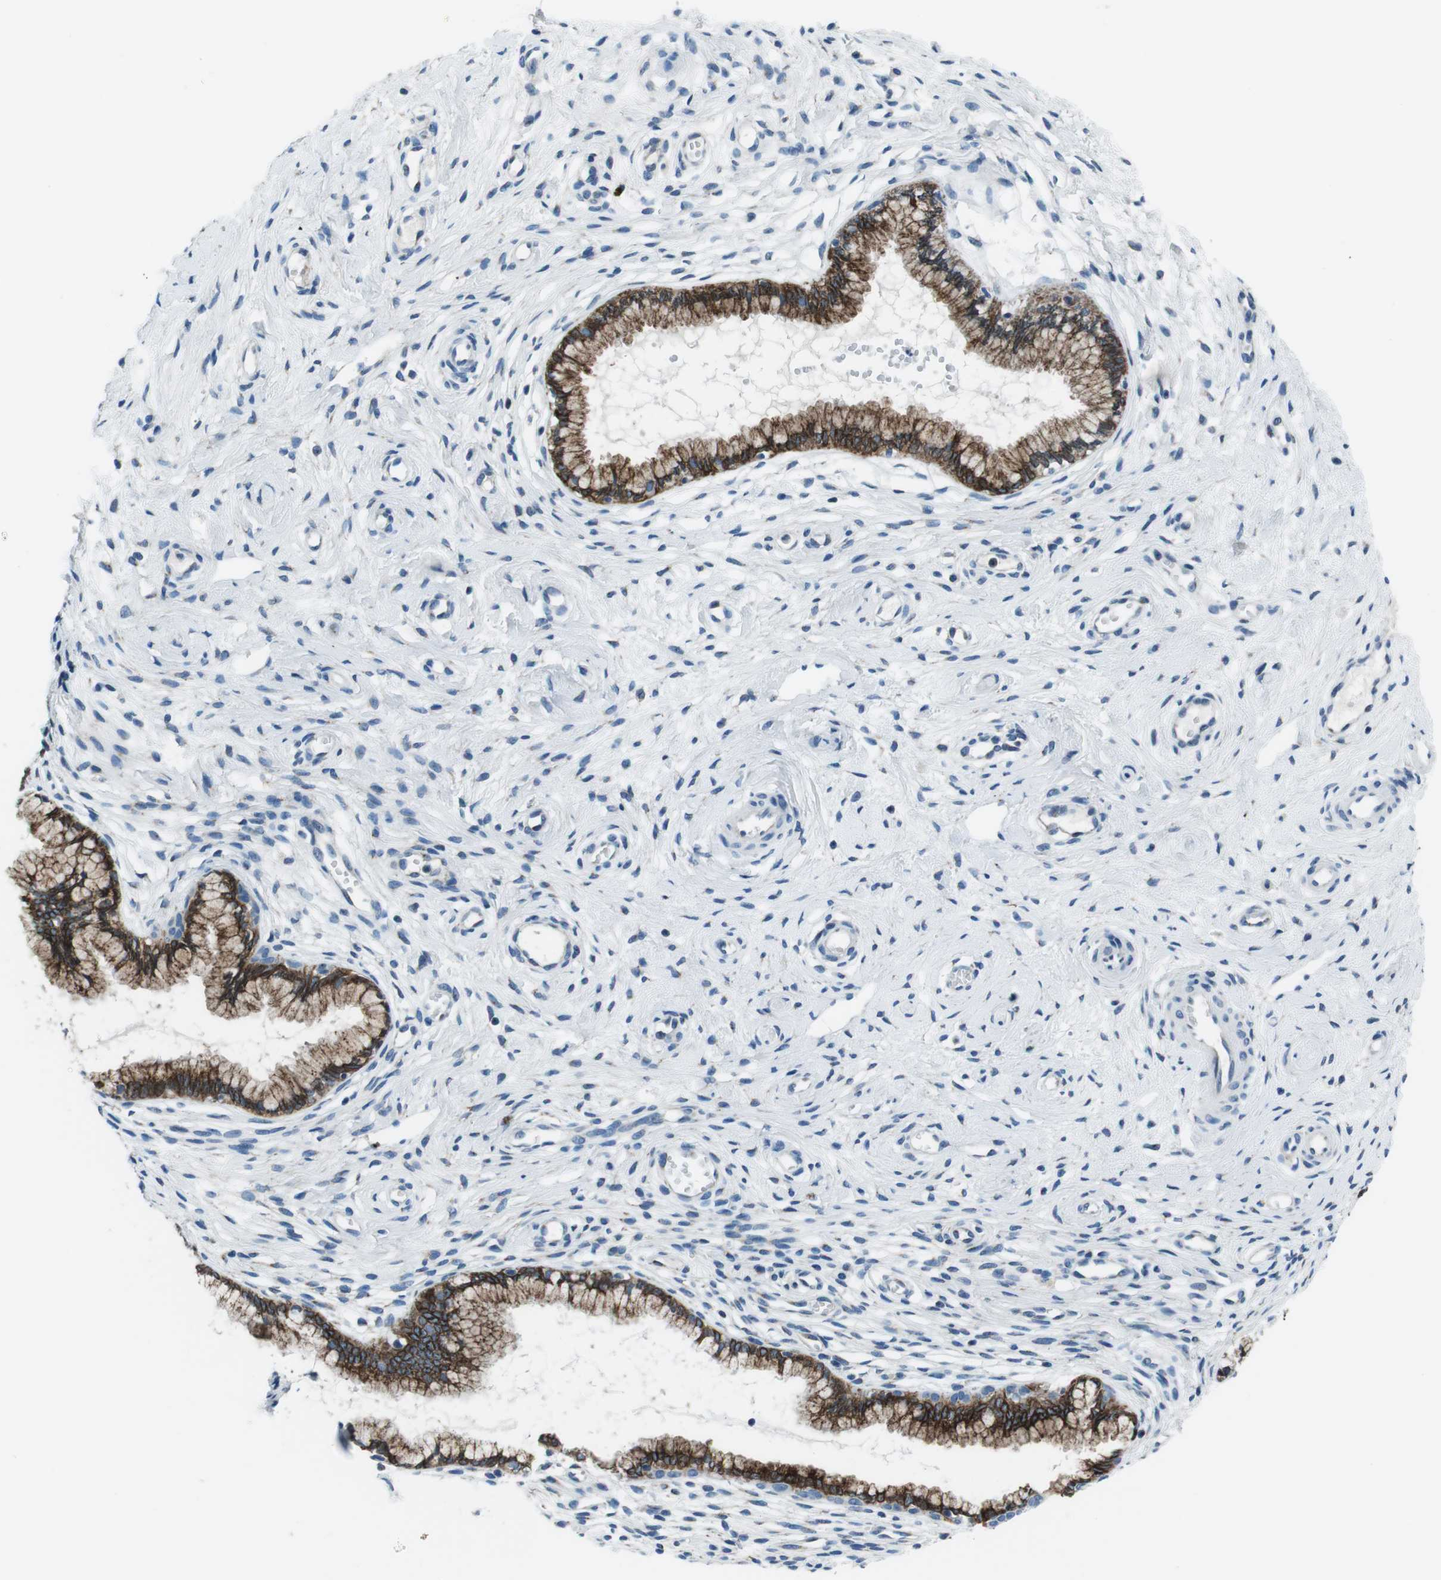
{"staining": {"intensity": "strong", "quantity": ">75%", "location": "cytoplasmic/membranous"}, "tissue": "cervix", "cell_type": "Glandular cells", "image_type": "normal", "snomed": [{"axis": "morphology", "description": "Normal tissue, NOS"}, {"axis": "topography", "description": "Cervix"}], "caption": "Cervix was stained to show a protein in brown. There is high levels of strong cytoplasmic/membranous positivity in approximately >75% of glandular cells. (DAB = brown stain, brightfield microscopy at high magnification).", "gene": "NUCB2", "patient": {"sex": "female", "age": 65}}